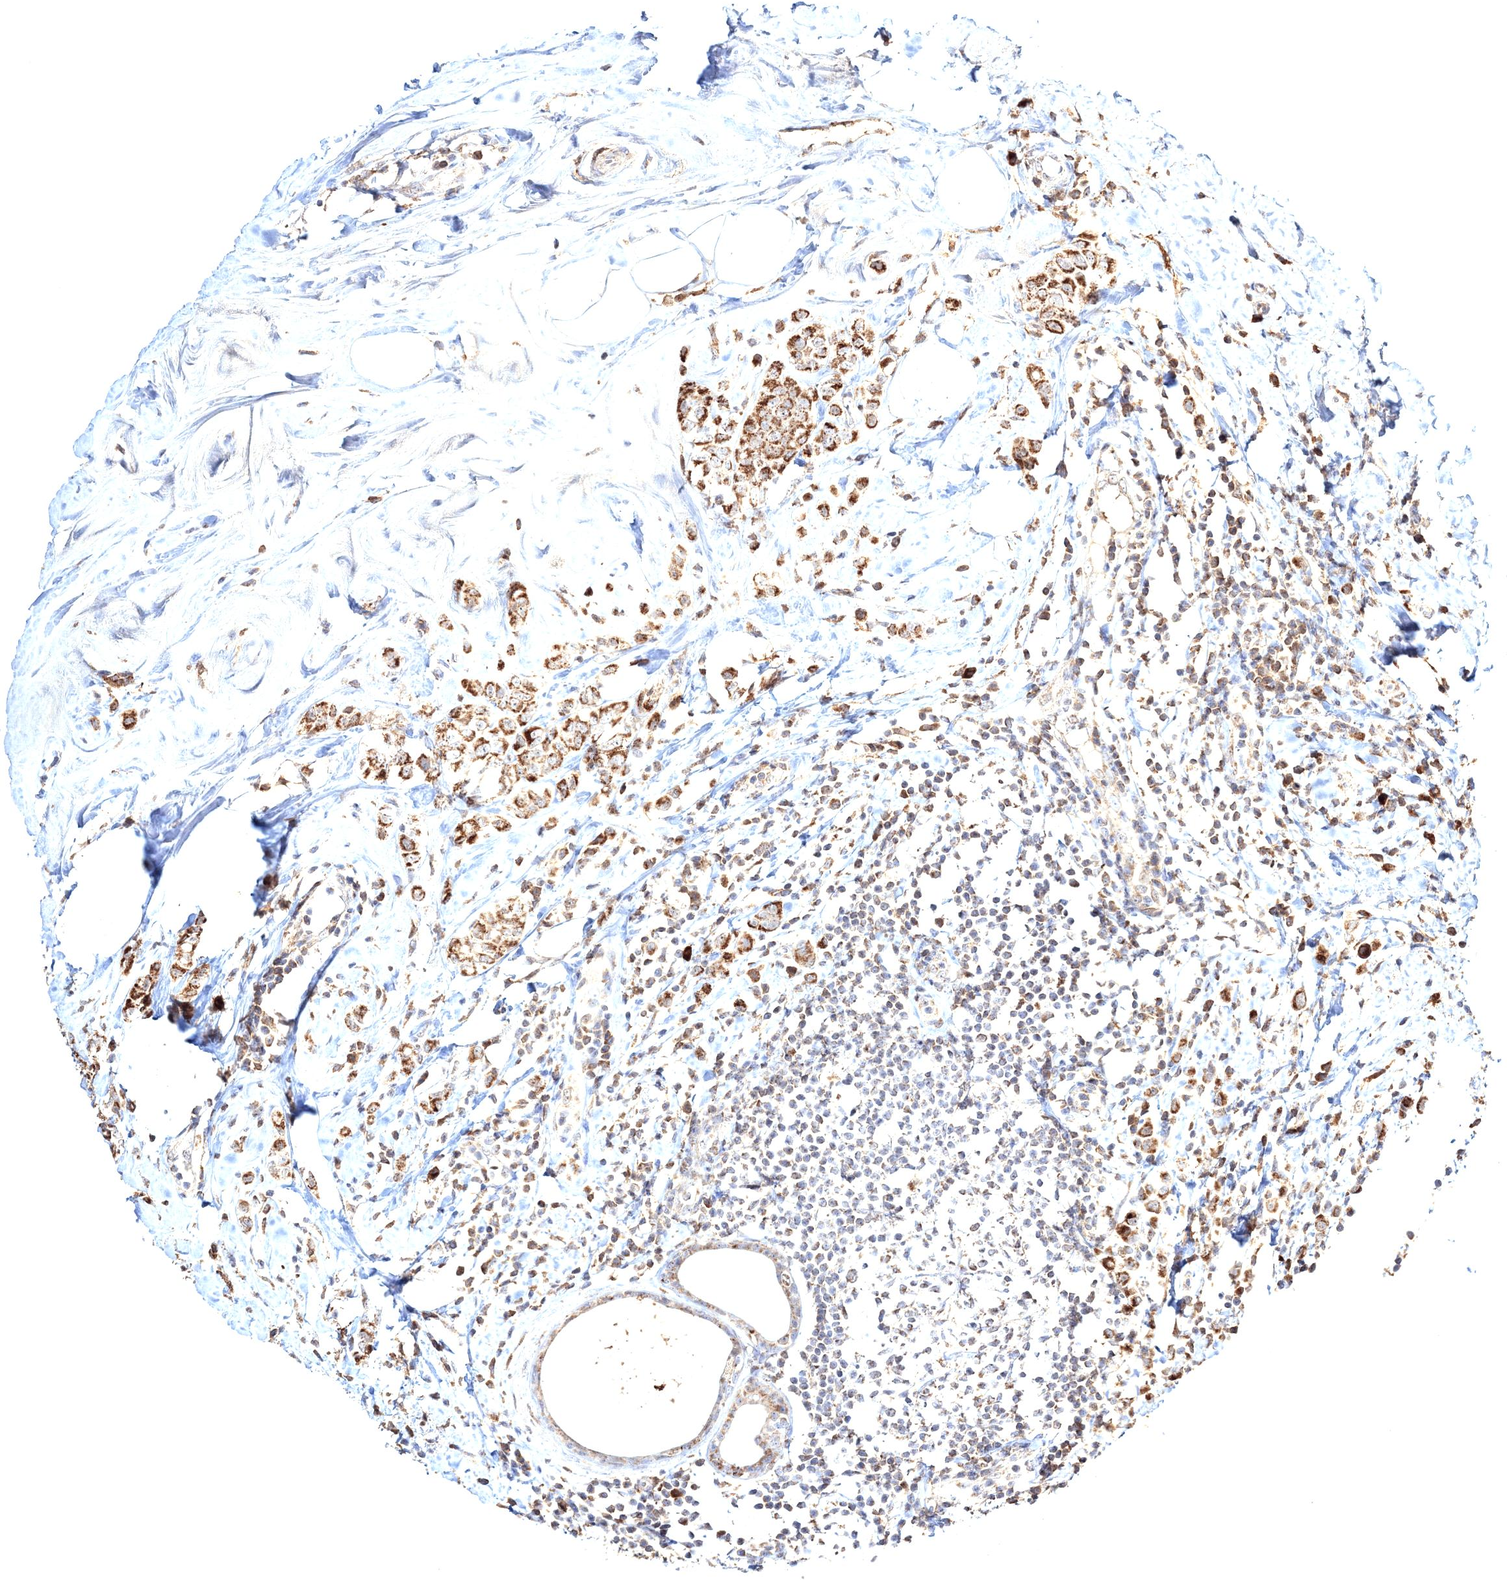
{"staining": {"intensity": "moderate", "quantity": ">75%", "location": "cytoplasmic/membranous"}, "tissue": "breast cancer", "cell_type": "Tumor cells", "image_type": "cancer", "snomed": [{"axis": "morphology", "description": "Lobular carcinoma"}, {"axis": "topography", "description": "Breast"}], "caption": "High-power microscopy captured an immunohistochemistry (IHC) photomicrograph of lobular carcinoma (breast), revealing moderate cytoplasmic/membranous expression in about >75% of tumor cells.", "gene": "PEX13", "patient": {"sex": "female", "age": 47}}